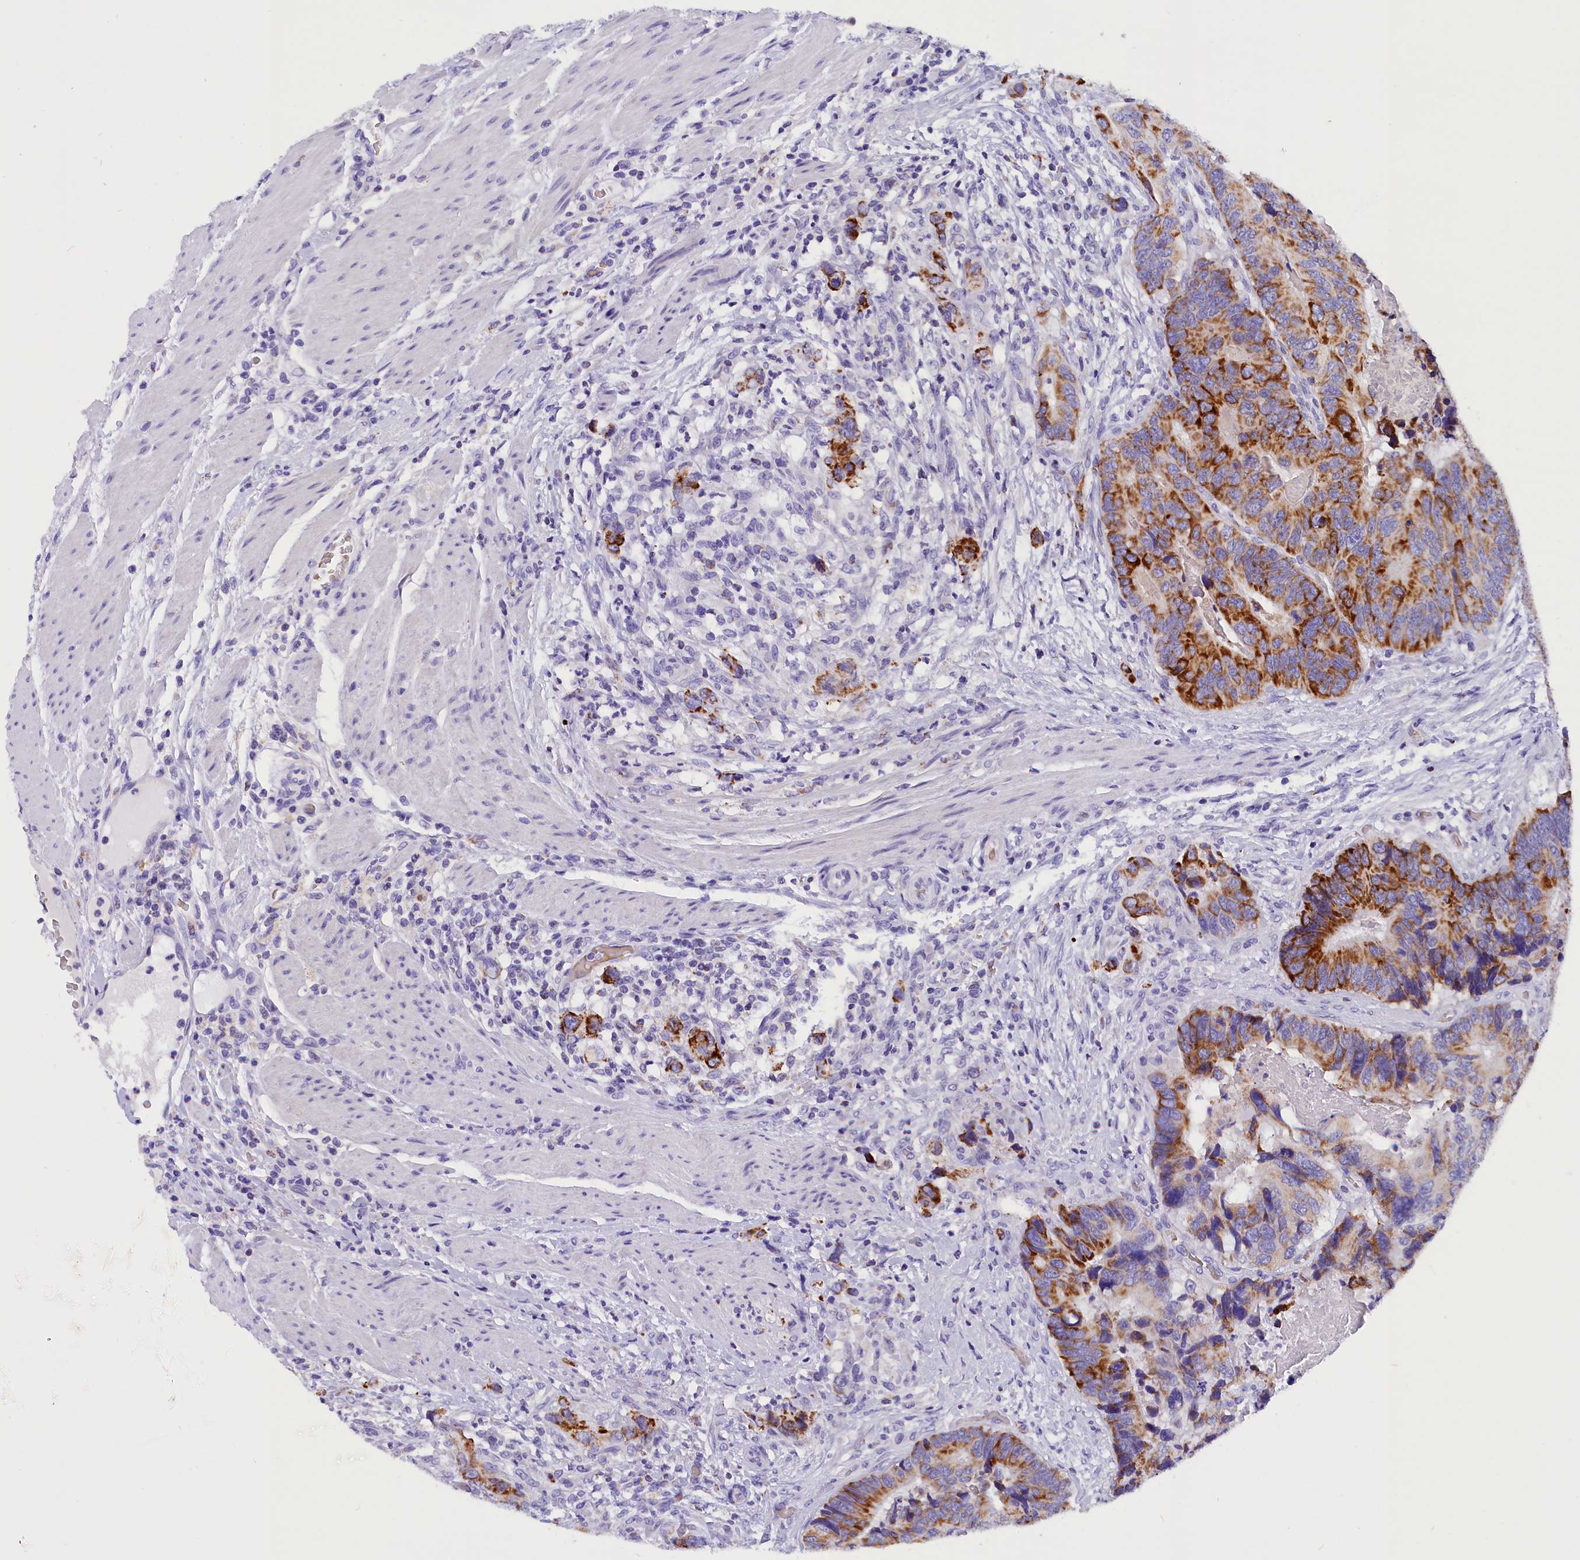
{"staining": {"intensity": "strong", "quantity": ">75%", "location": "cytoplasmic/membranous"}, "tissue": "colorectal cancer", "cell_type": "Tumor cells", "image_type": "cancer", "snomed": [{"axis": "morphology", "description": "Adenocarcinoma, NOS"}, {"axis": "topography", "description": "Colon"}], "caption": "IHC (DAB) staining of human colorectal cancer exhibits strong cytoplasmic/membranous protein expression in approximately >75% of tumor cells. (Brightfield microscopy of DAB IHC at high magnification).", "gene": "ABAT", "patient": {"sex": "male", "age": 84}}